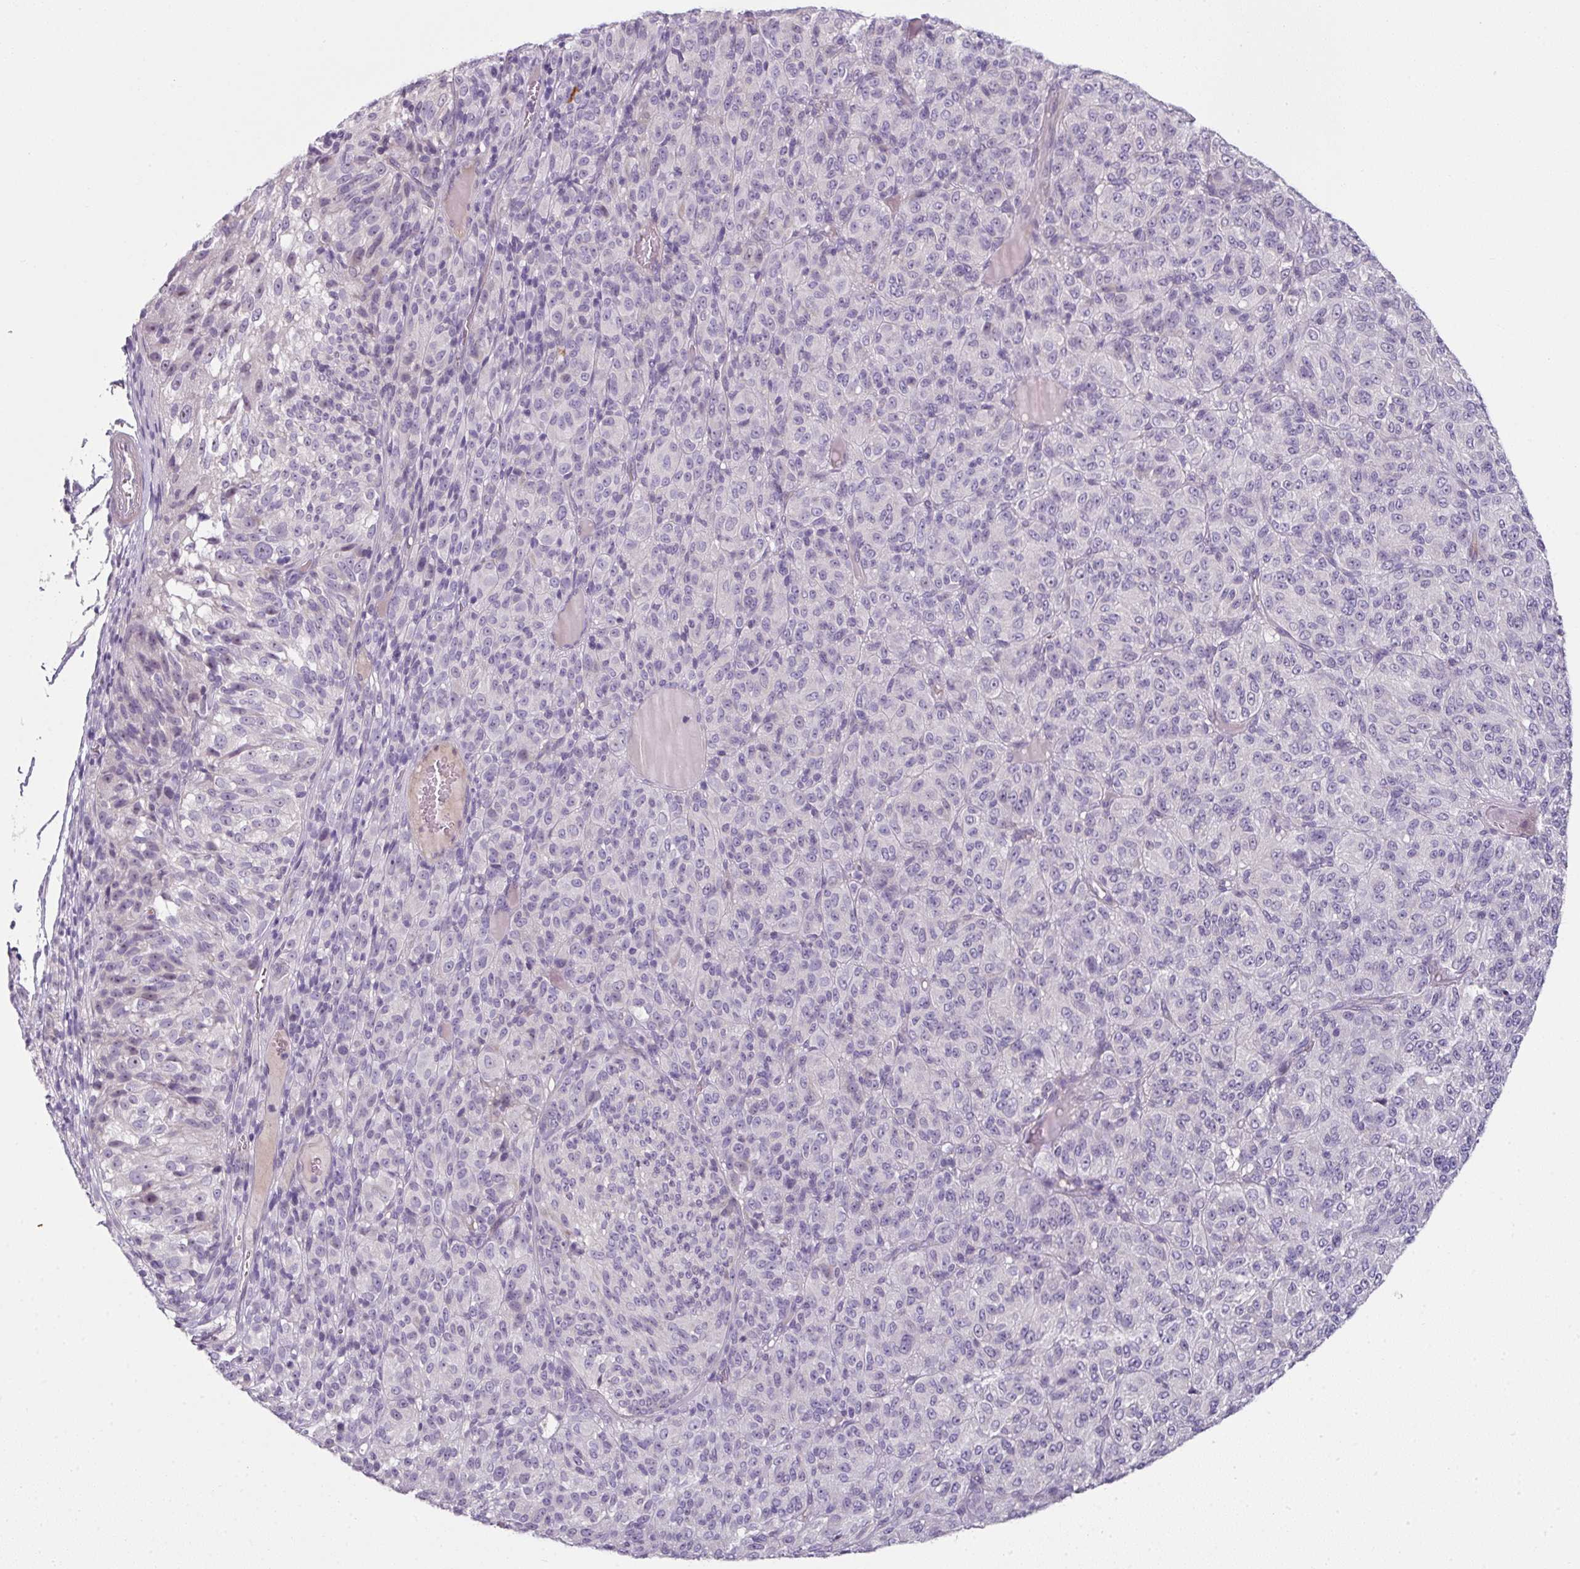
{"staining": {"intensity": "negative", "quantity": "none", "location": "none"}, "tissue": "melanoma", "cell_type": "Tumor cells", "image_type": "cancer", "snomed": [{"axis": "morphology", "description": "Malignant melanoma, Metastatic site"}, {"axis": "topography", "description": "Brain"}], "caption": "Immunohistochemistry (IHC) image of malignant melanoma (metastatic site) stained for a protein (brown), which demonstrates no expression in tumor cells.", "gene": "FHAD1", "patient": {"sex": "female", "age": 56}}